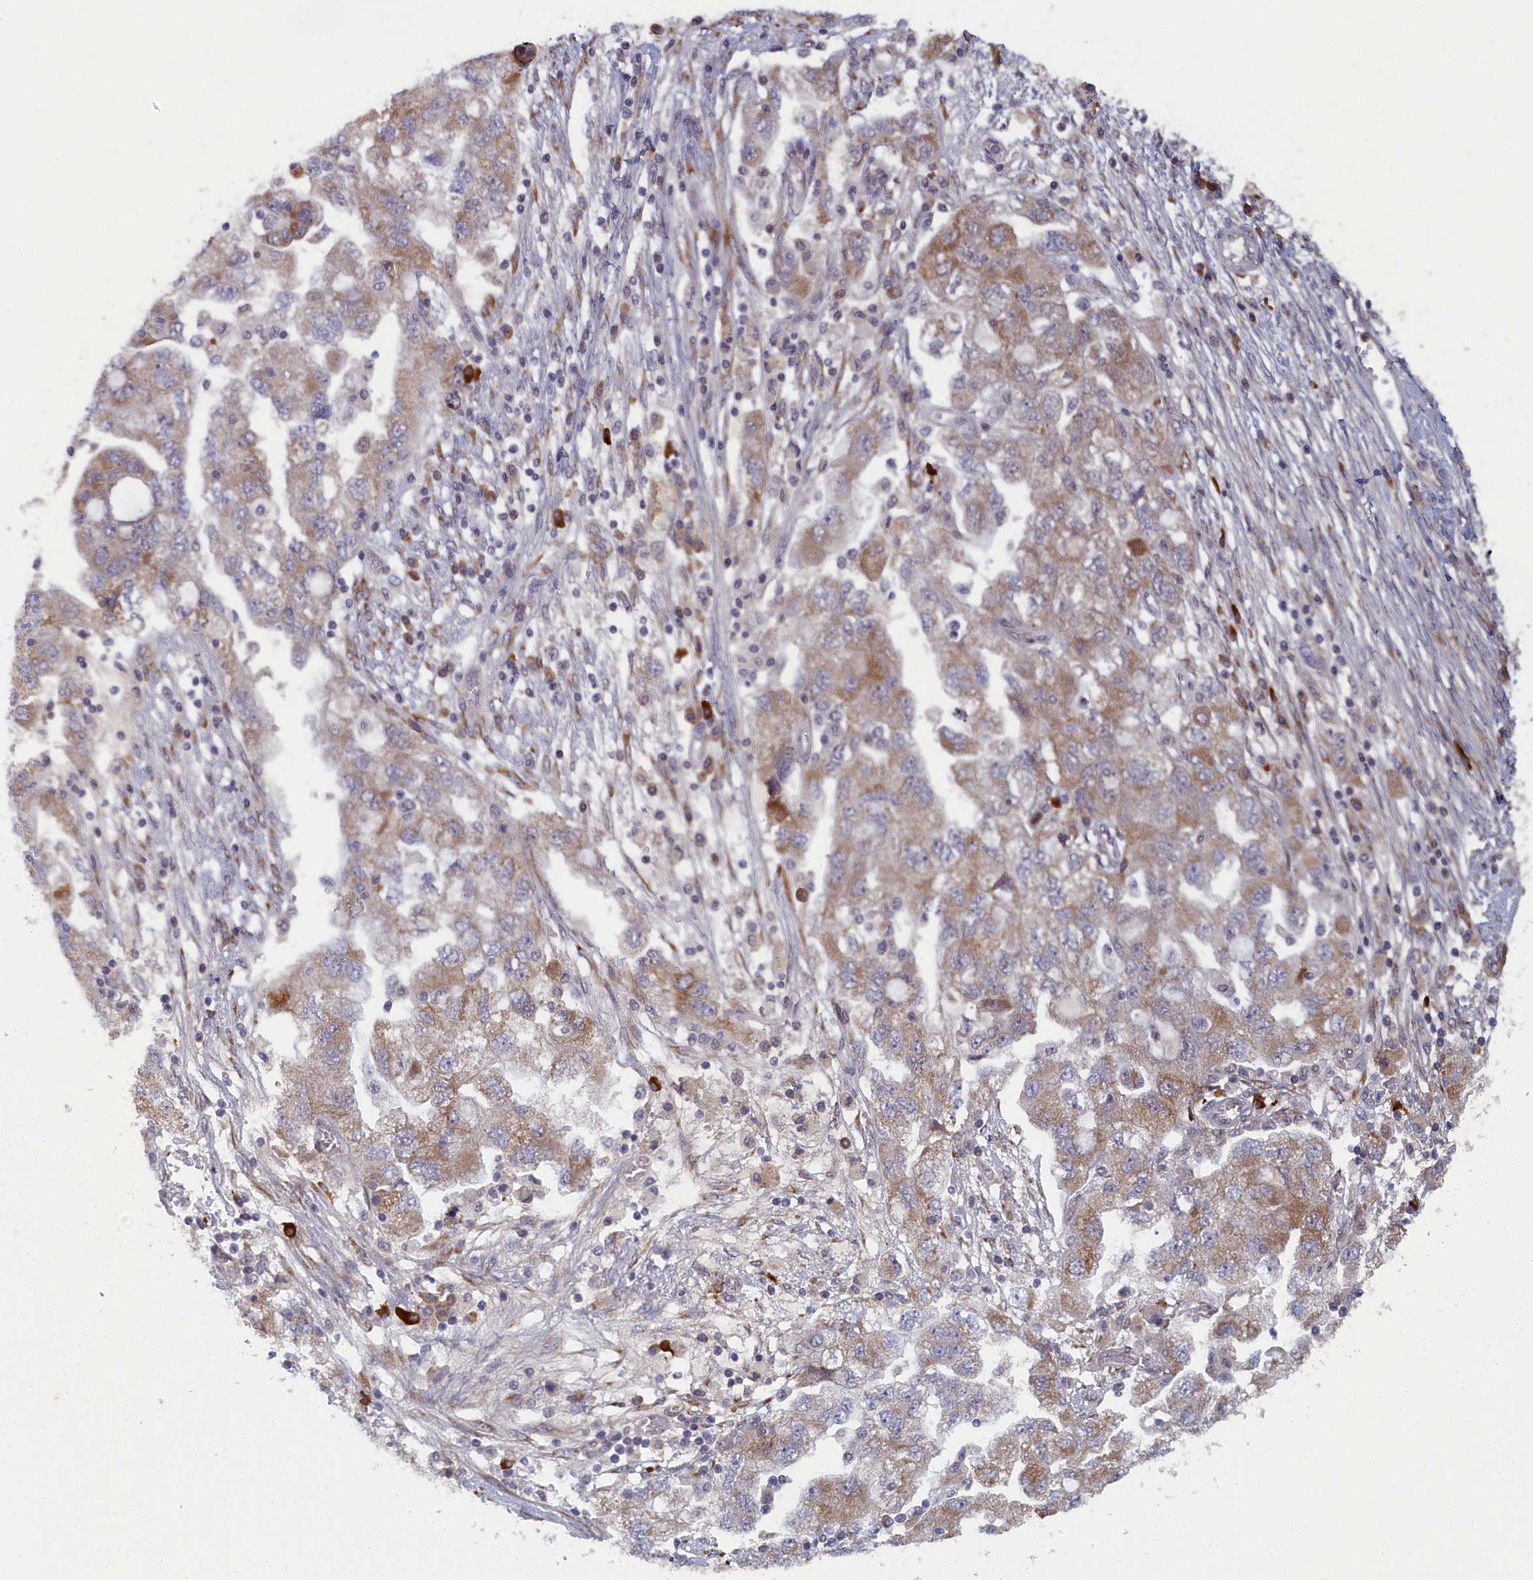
{"staining": {"intensity": "moderate", "quantity": "<25%", "location": "cytoplasmic/membranous"}, "tissue": "ovarian cancer", "cell_type": "Tumor cells", "image_type": "cancer", "snomed": [{"axis": "morphology", "description": "Carcinoma, NOS"}, {"axis": "morphology", "description": "Cystadenocarcinoma, serous, NOS"}, {"axis": "topography", "description": "Ovary"}], "caption": "IHC of ovarian cancer (carcinoma) exhibits low levels of moderate cytoplasmic/membranous expression in about <25% of tumor cells. (brown staining indicates protein expression, while blue staining denotes nuclei).", "gene": "DNAJC17", "patient": {"sex": "female", "age": 69}}